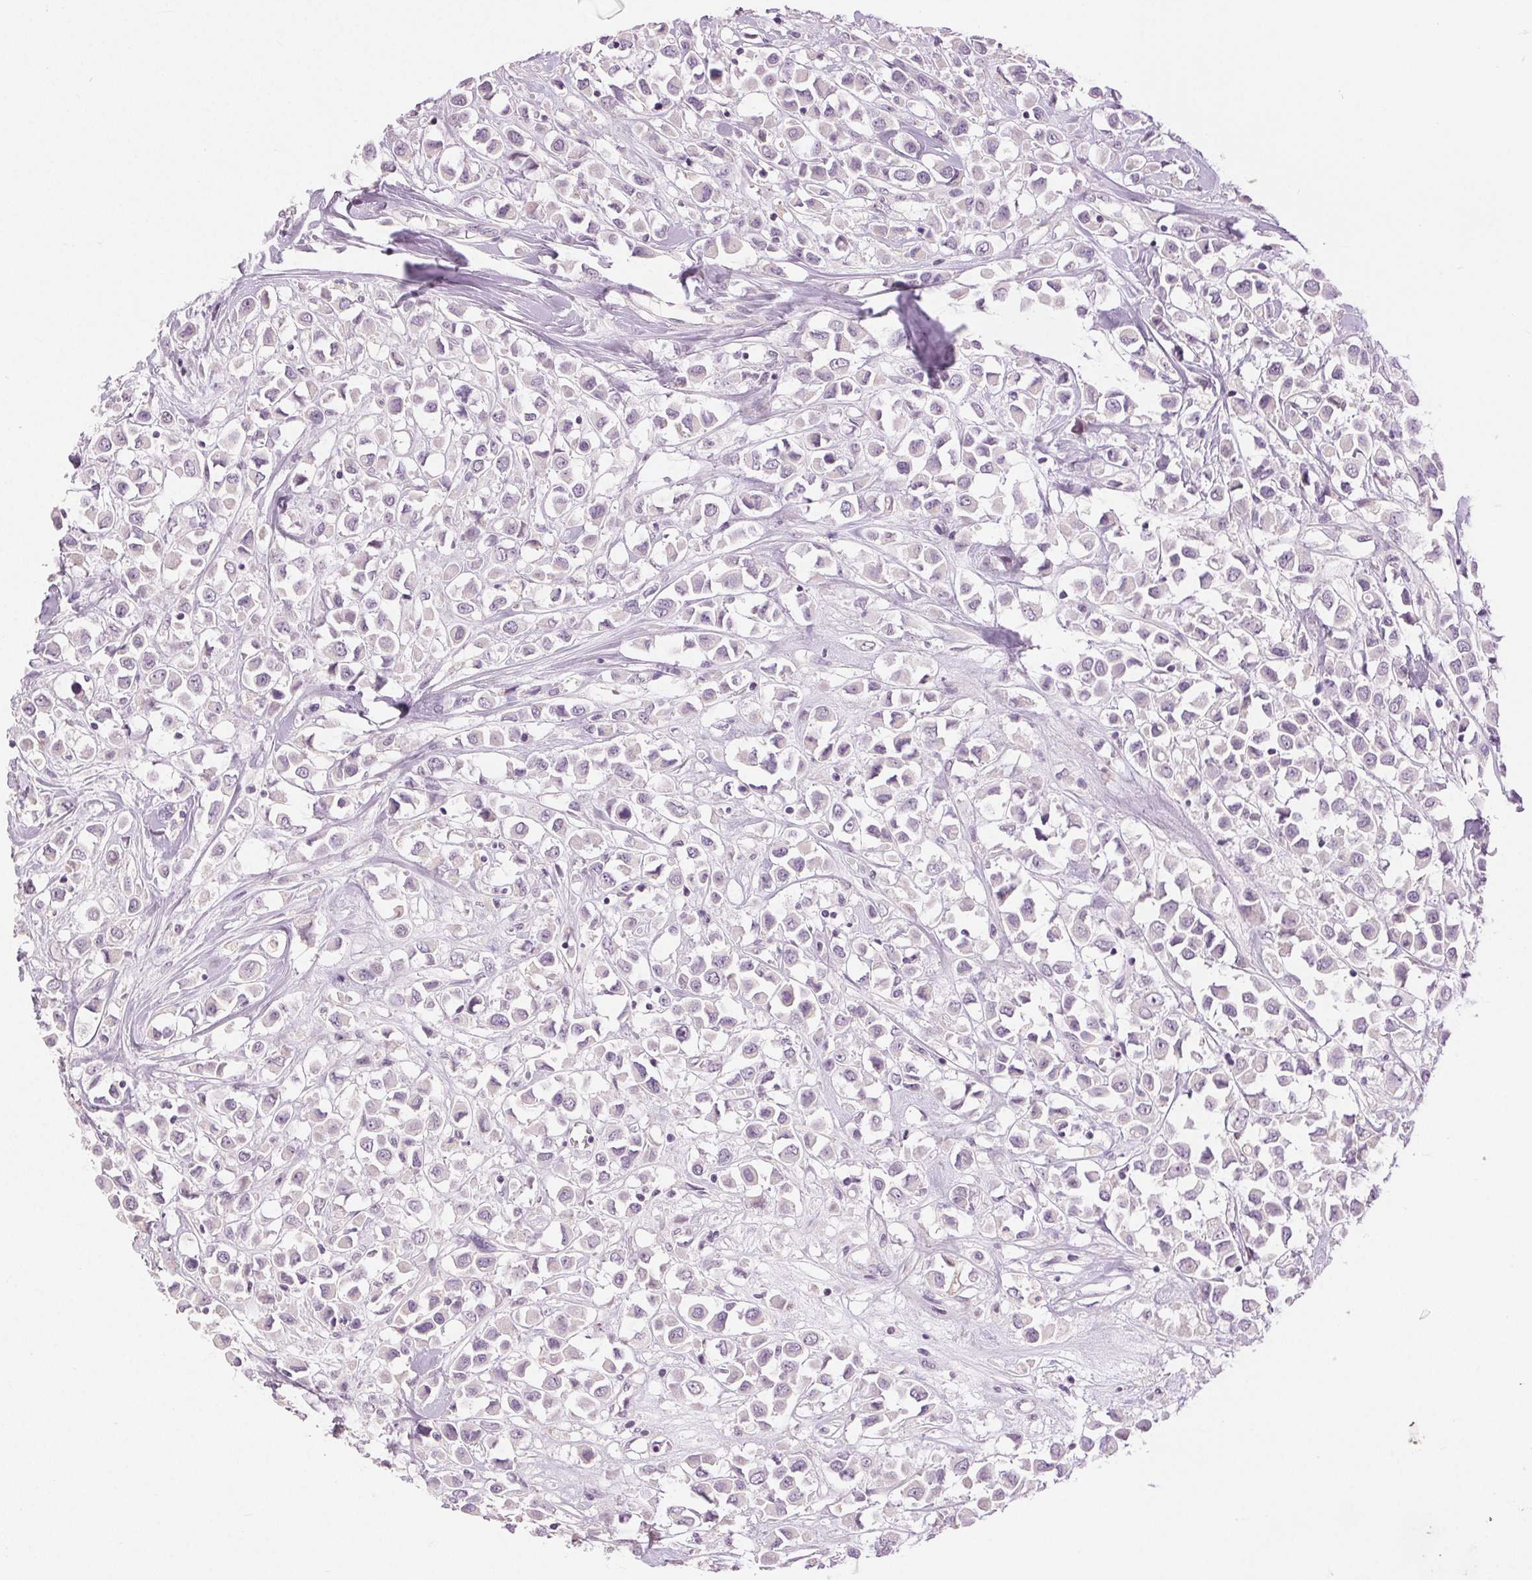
{"staining": {"intensity": "negative", "quantity": "none", "location": "none"}, "tissue": "breast cancer", "cell_type": "Tumor cells", "image_type": "cancer", "snomed": [{"axis": "morphology", "description": "Duct carcinoma"}, {"axis": "topography", "description": "Breast"}], "caption": "Immunohistochemistry (IHC) image of neoplastic tissue: human breast cancer stained with DAB (3,3'-diaminobenzidine) shows no significant protein positivity in tumor cells. (Immunohistochemistry, brightfield microscopy, high magnification).", "gene": "DSG3", "patient": {"sex": "female", "age": 61}}